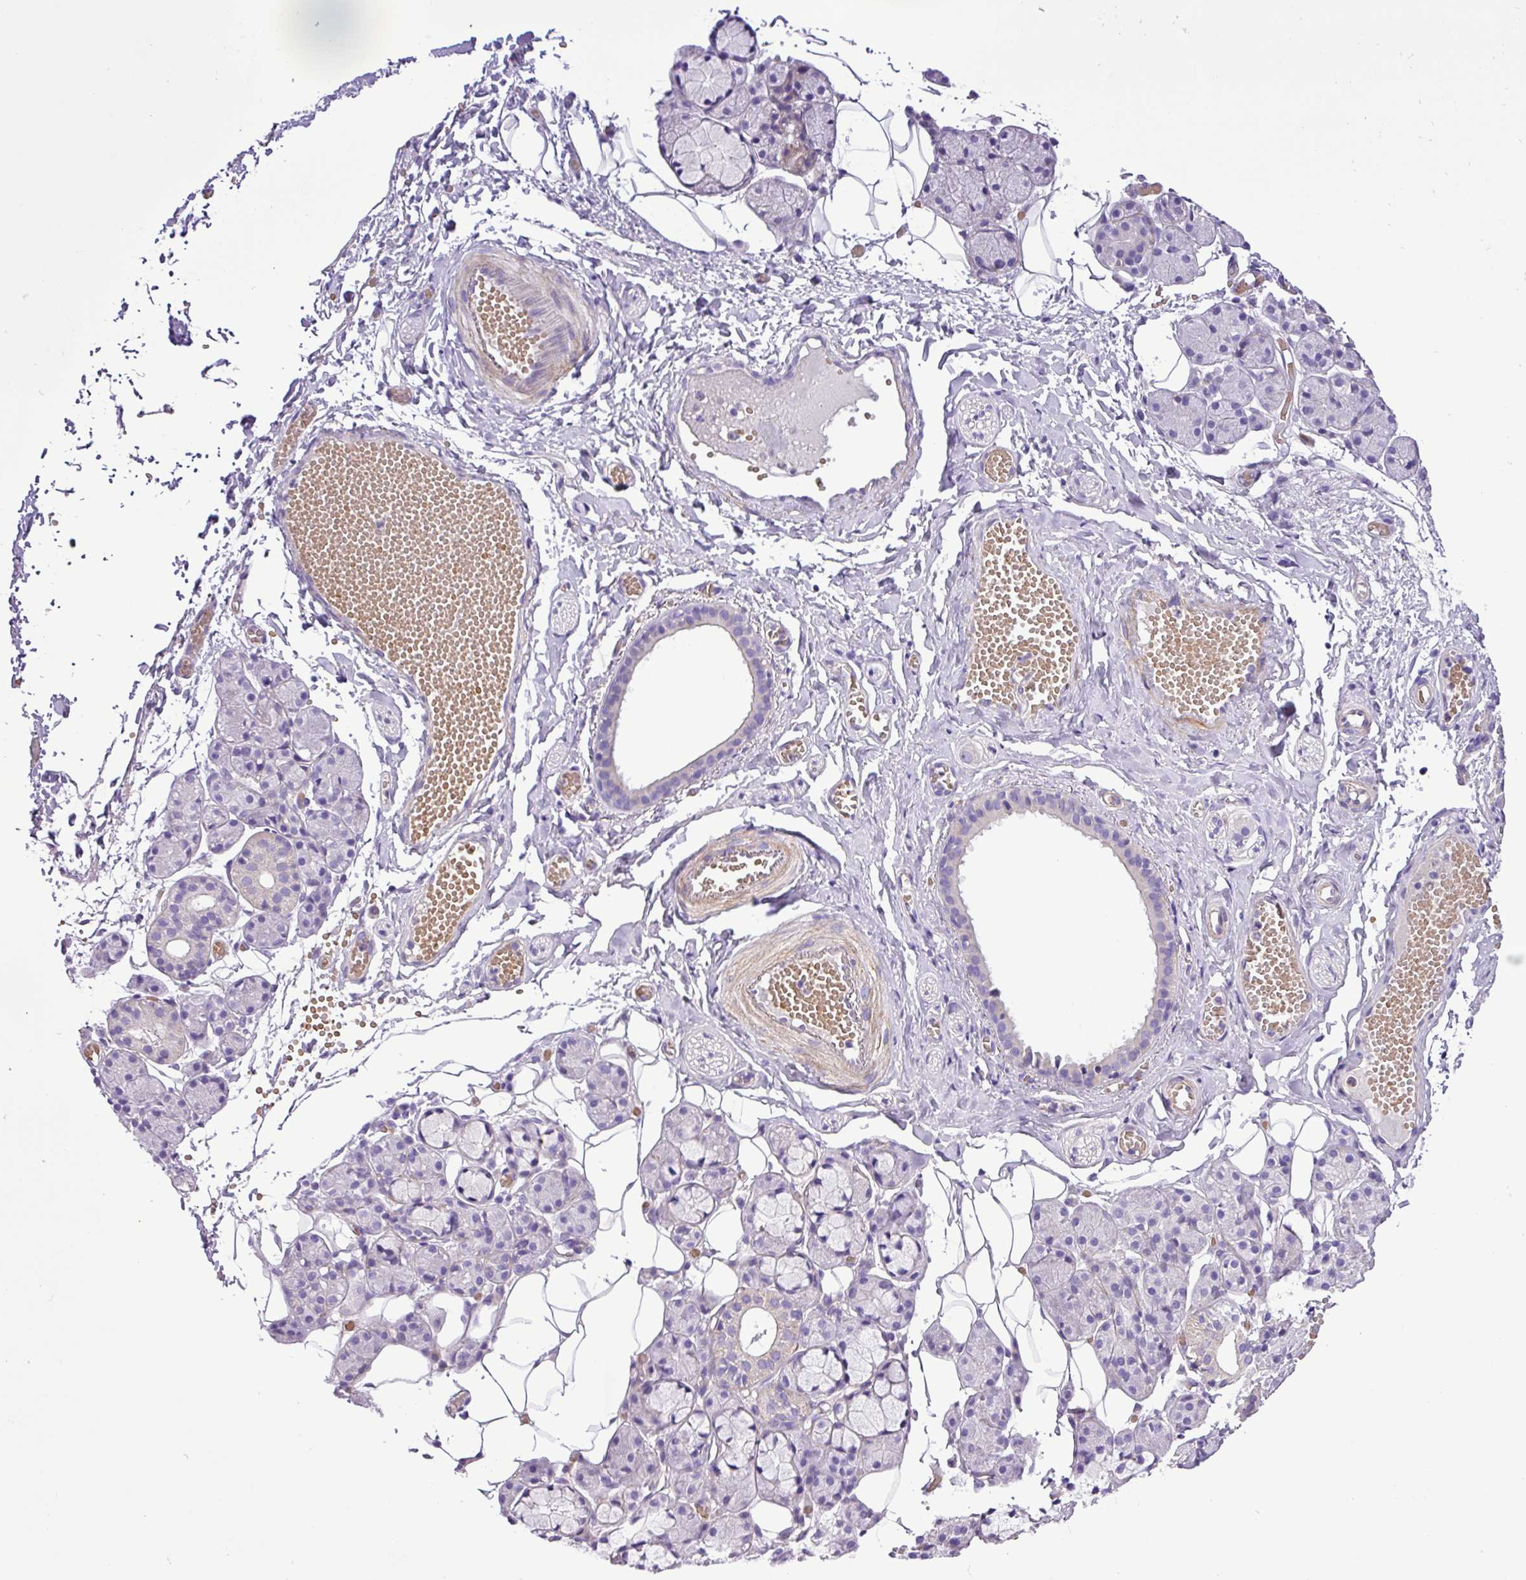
{"staining": {"intensity": "strong", "quantity": "25%-75%", "location": "cytoplasmic/membranous"}, "tissue": "salivary gland", "cell_type": "Glandular cells", "image_type": "normal", "snomed": [{"axis": "morphology", "description": "Normal tissue, NOS"}, {"axis": "topography", "description": "Salivary gland"}], "caption": "The micrograph displays staining of normal salivary gland, revealing strong cytoplasmic/membranous protein positivity (brown color) within glandular cells. The protein of interest is shown in brown color, while the nuclei are stained blue.", "gene": "C11orf91", "patient": {"sex": "male", "age": 63}}